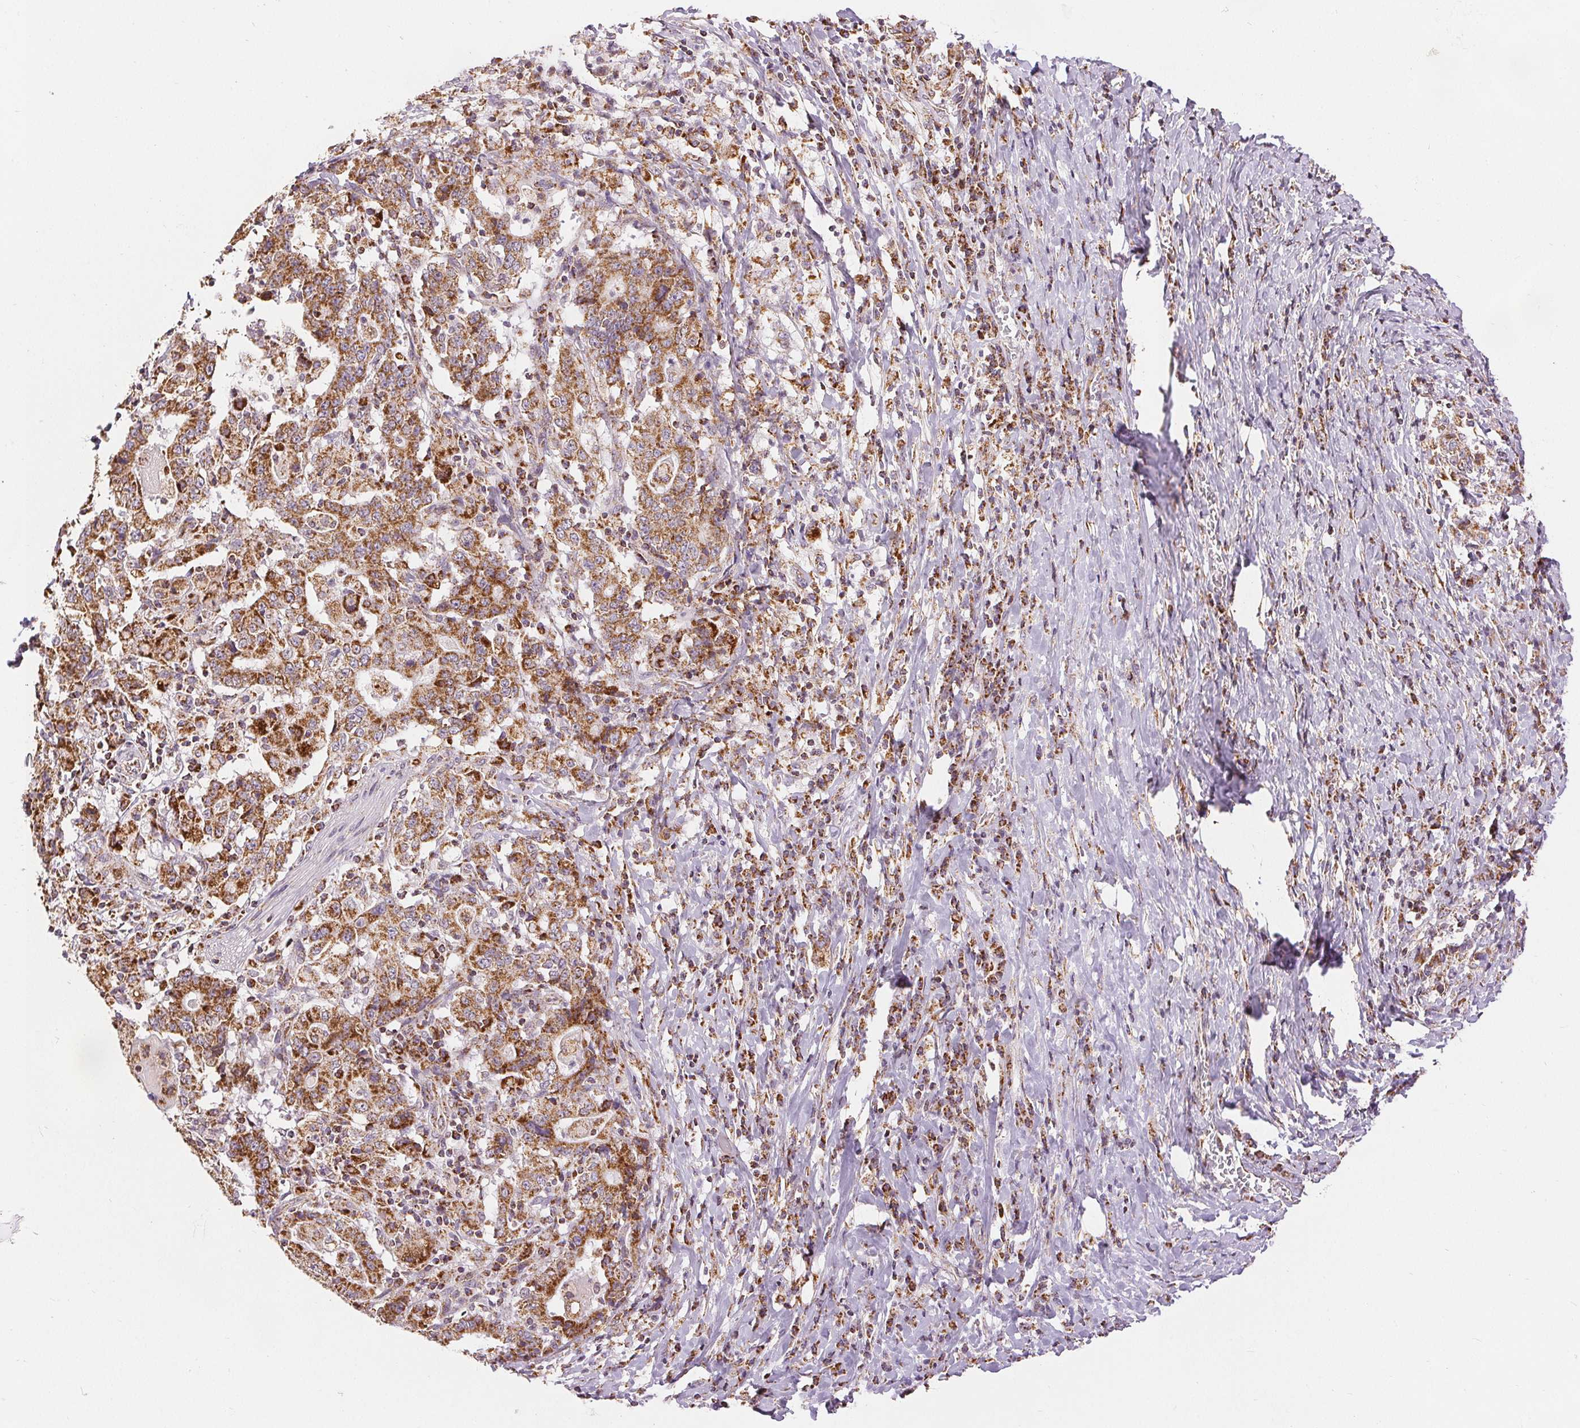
{"staining": {"intensity": "strong", "quantity": ">75%", "location": "cytoplasmic/membranous"}, "tissue": "stomach cancer", "cell_type": "Tumor cells", "image_type": "cancer", "snomed": [{"axis": "morphology", "description": "Normal tissue, NOS"}, {"axis": "morphology", "description": "Adenocarcinoma, NOS"}, {"axis": "topography", "description": "Stomach, upper"}, {"axis": "topography", "description": "Stomach"}], "caption": "Immunohistochemical staining of stomach adenocarcinoma shows strong cytoplasmic/membranous protein staining in approximately >75% of tumor cells. (DAB (3,3'-diaminobenzidine) IHC, brown staining for protein, blue staining for nuclei).", "gene": "SDHB", "patient": {"sex": "male", "age": 59}}